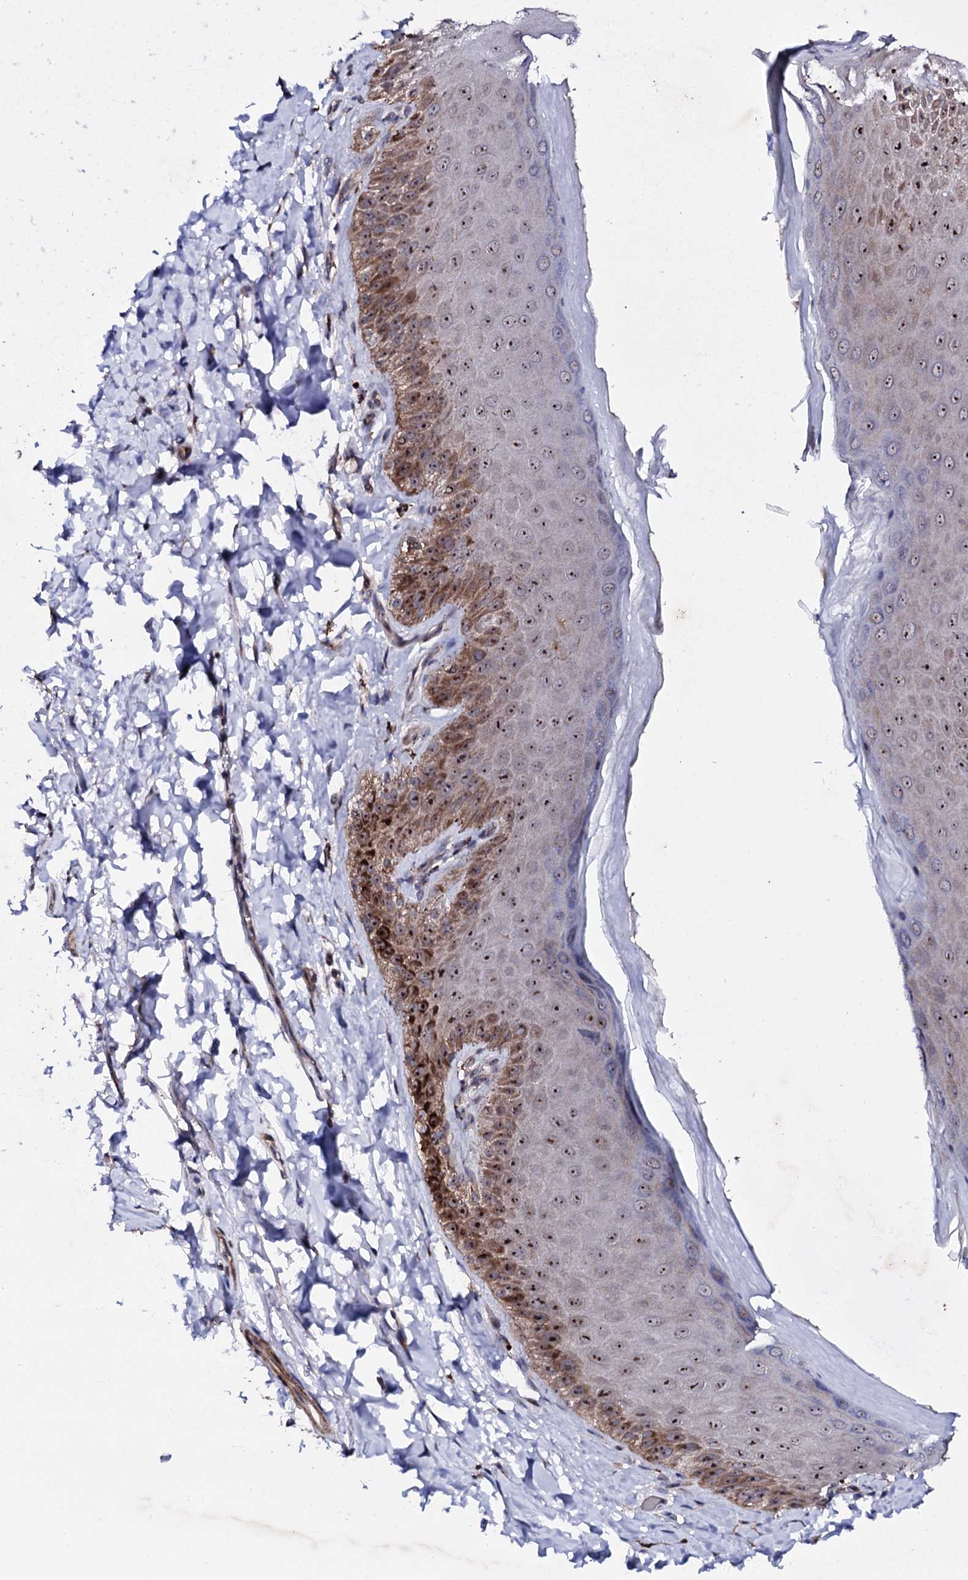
{"staining": {"intensity": "strong", "quantity": "25%-75%", "location": "cytoplasmic/membranous,nuclear"}, "tissue": "skin", "cell_type": "Epidermal cells", "image_type": "normal", "snomed": [{"axis": "morphology", "description": "Normal tissue, NOS"}, {"axis": "topography", "description": "Anal"}], "caption": "The immunohistochemical stain labels strong cytoplasmic/membranous,nuclear expression in epidermal cells of unremarkable skin.", "gene": "GTPBP4", "patient": {"sex": "male", "age": 44}}